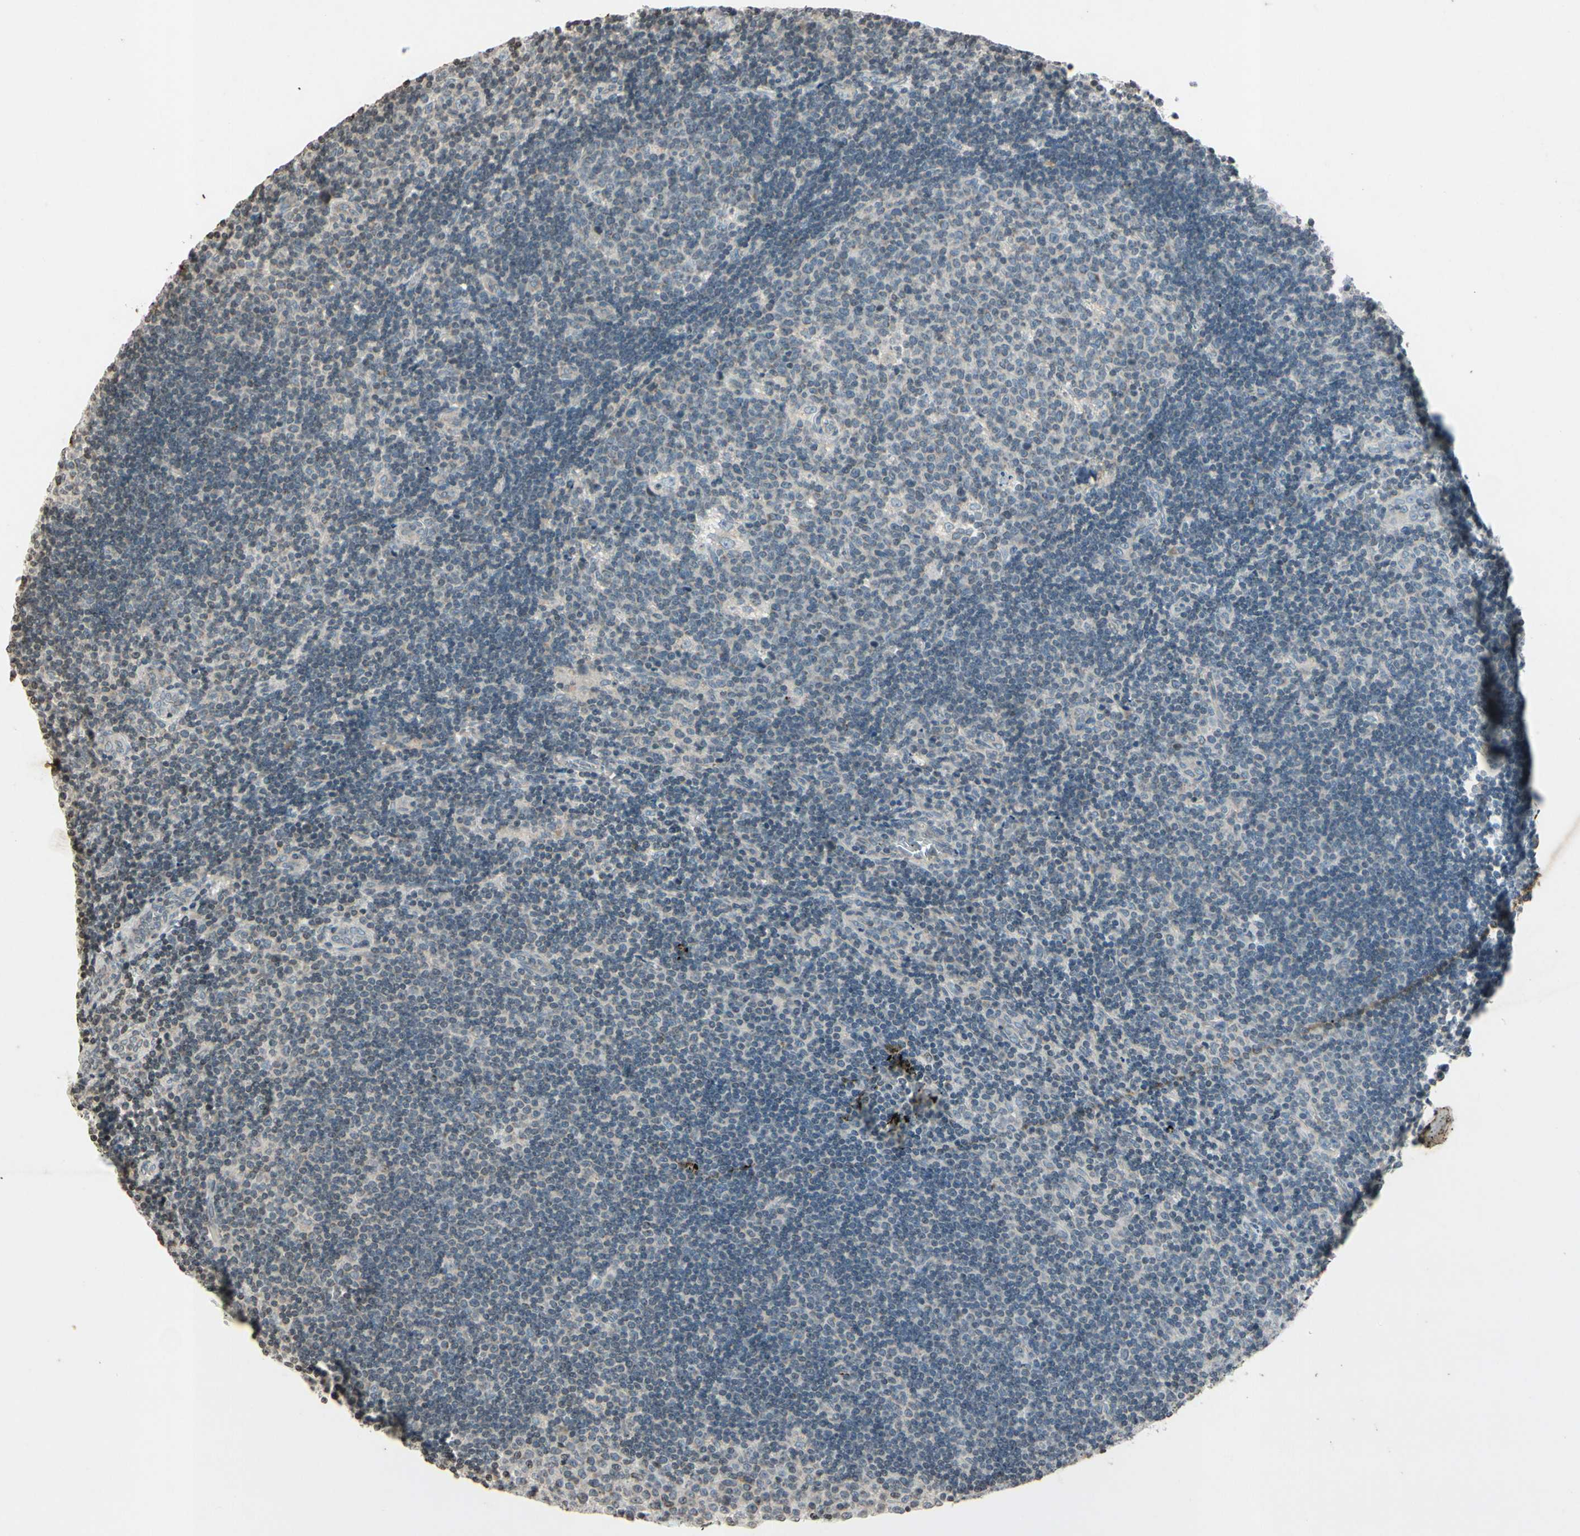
{"staining": {"intensity": "negative", "quantity": "none", "location": "none"}, "tissue": "lymph node", "cell_type": "Germinal center cells", "image_type": "normal", "snomed": [{"axis": "morphology", "description": "Normal tissue, NOS"}, {"axis": "topography", "description": "Lymph node"}, {"axis": "topography", "description": "Salivary gland"}], "caption": "A high-resolution photomicrograph shows immunohistochemistry staining of normal lymph node, which demonstrates no significant positivity in germinal center cells.", "gene": "CLDN11", "patient": {"sex": "male", "age": 8}}